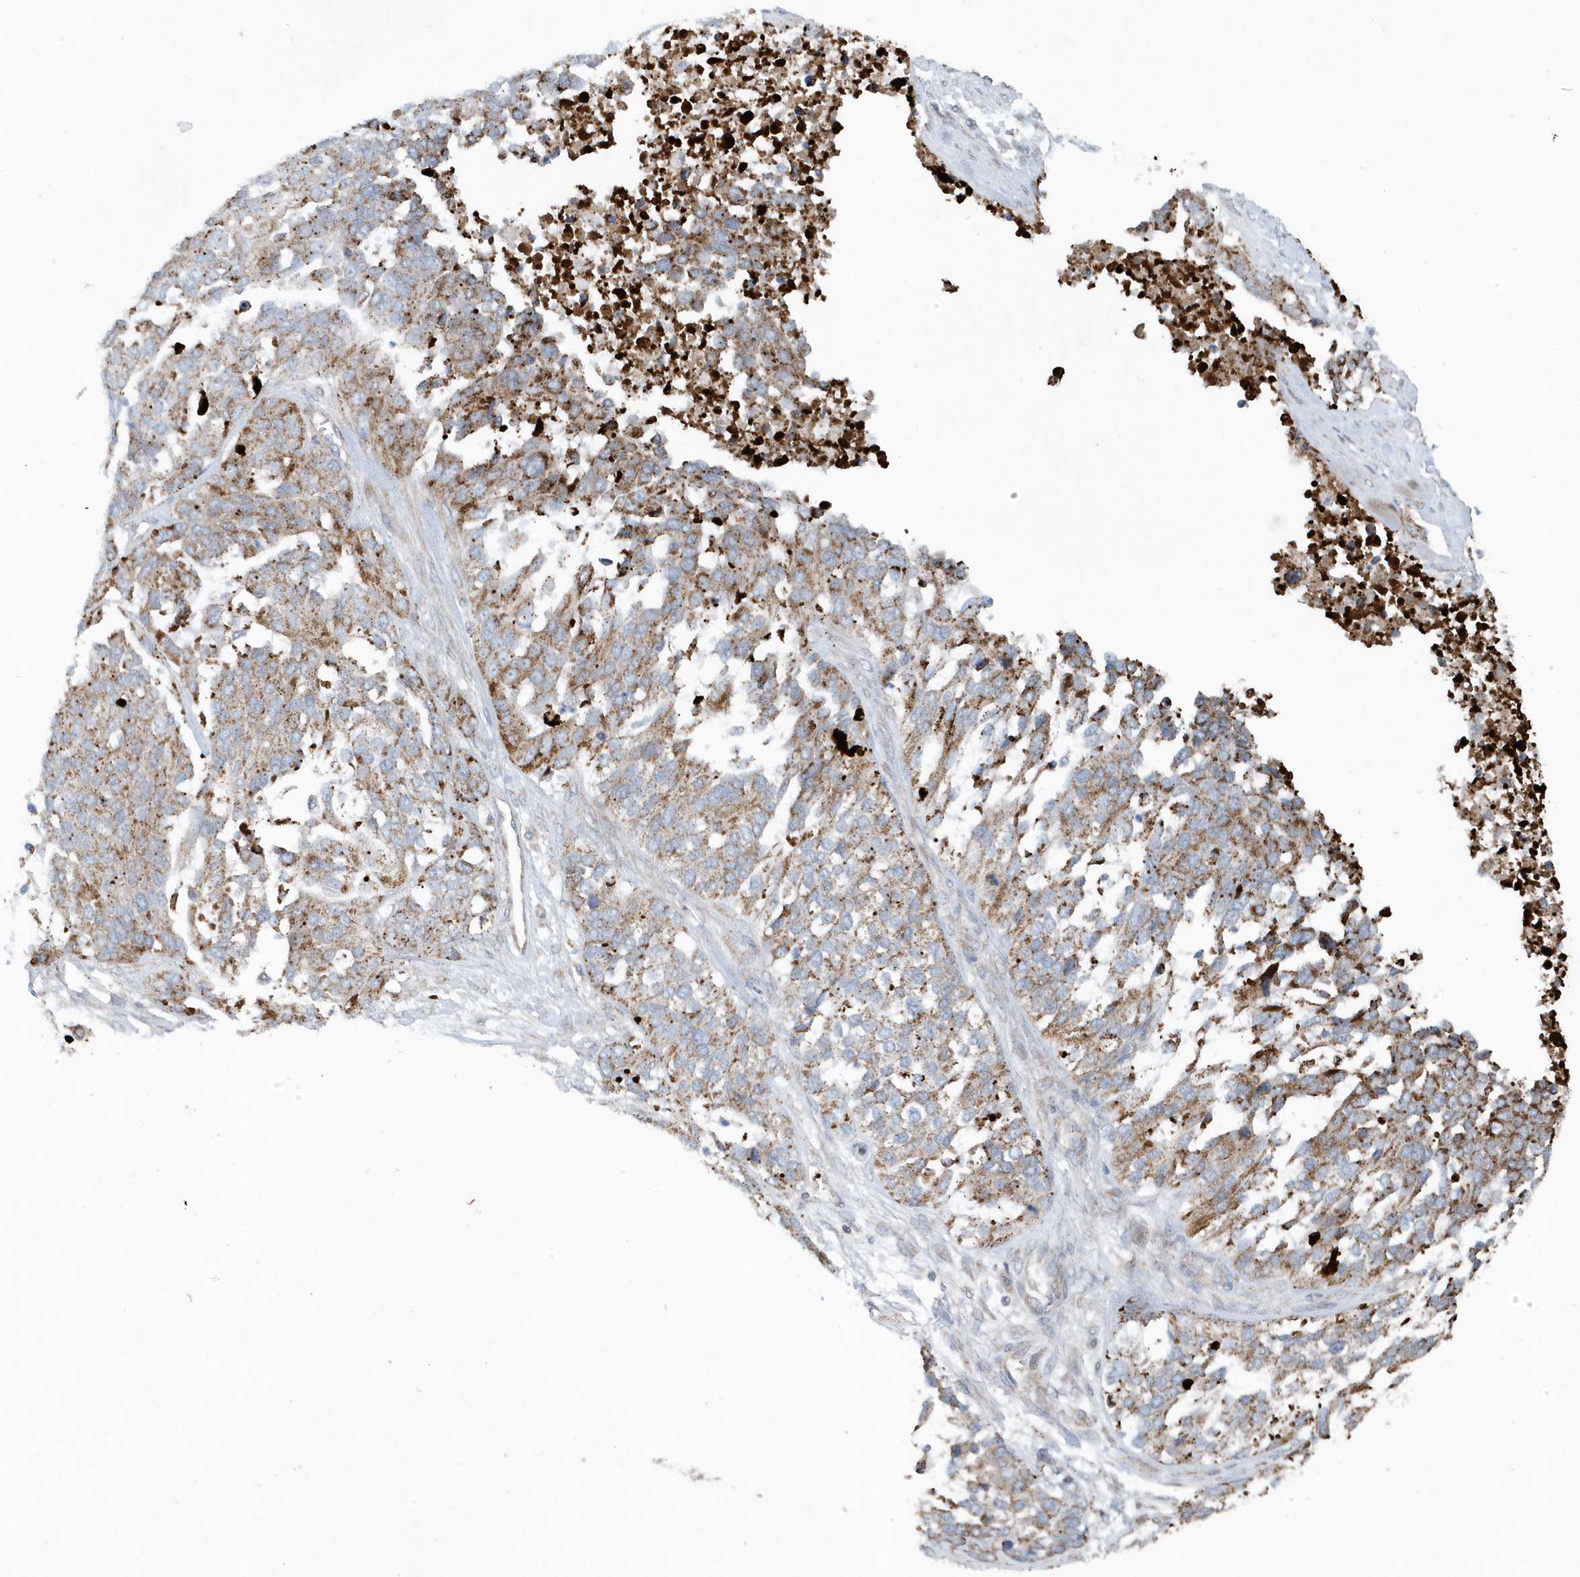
{"staining": {"intensity": "moderate", "quantity": ">75%", "location": "cytoplasmic/membranous"}, "tissue": "ovarian cancer", "cell_type": "Tumor cells", "image_type": "cancer", "snomed": [{"axis": "morphology", "description": "Cystadenocarcinoma, serous, NOS"}, {"axis": "topography", "description": "Ovary"}], "caption": "DAB (3,3'-diaminobenzidine) immunohistochemical staining of human ovarian cancer (serous cystadenocarcinoma) demonstrates moderate cytoplasmic/membranous protein expression in about >75% of tumor cells.", "gene": "SLC38A2", "patient": {"sex": "female", "age": 44}}